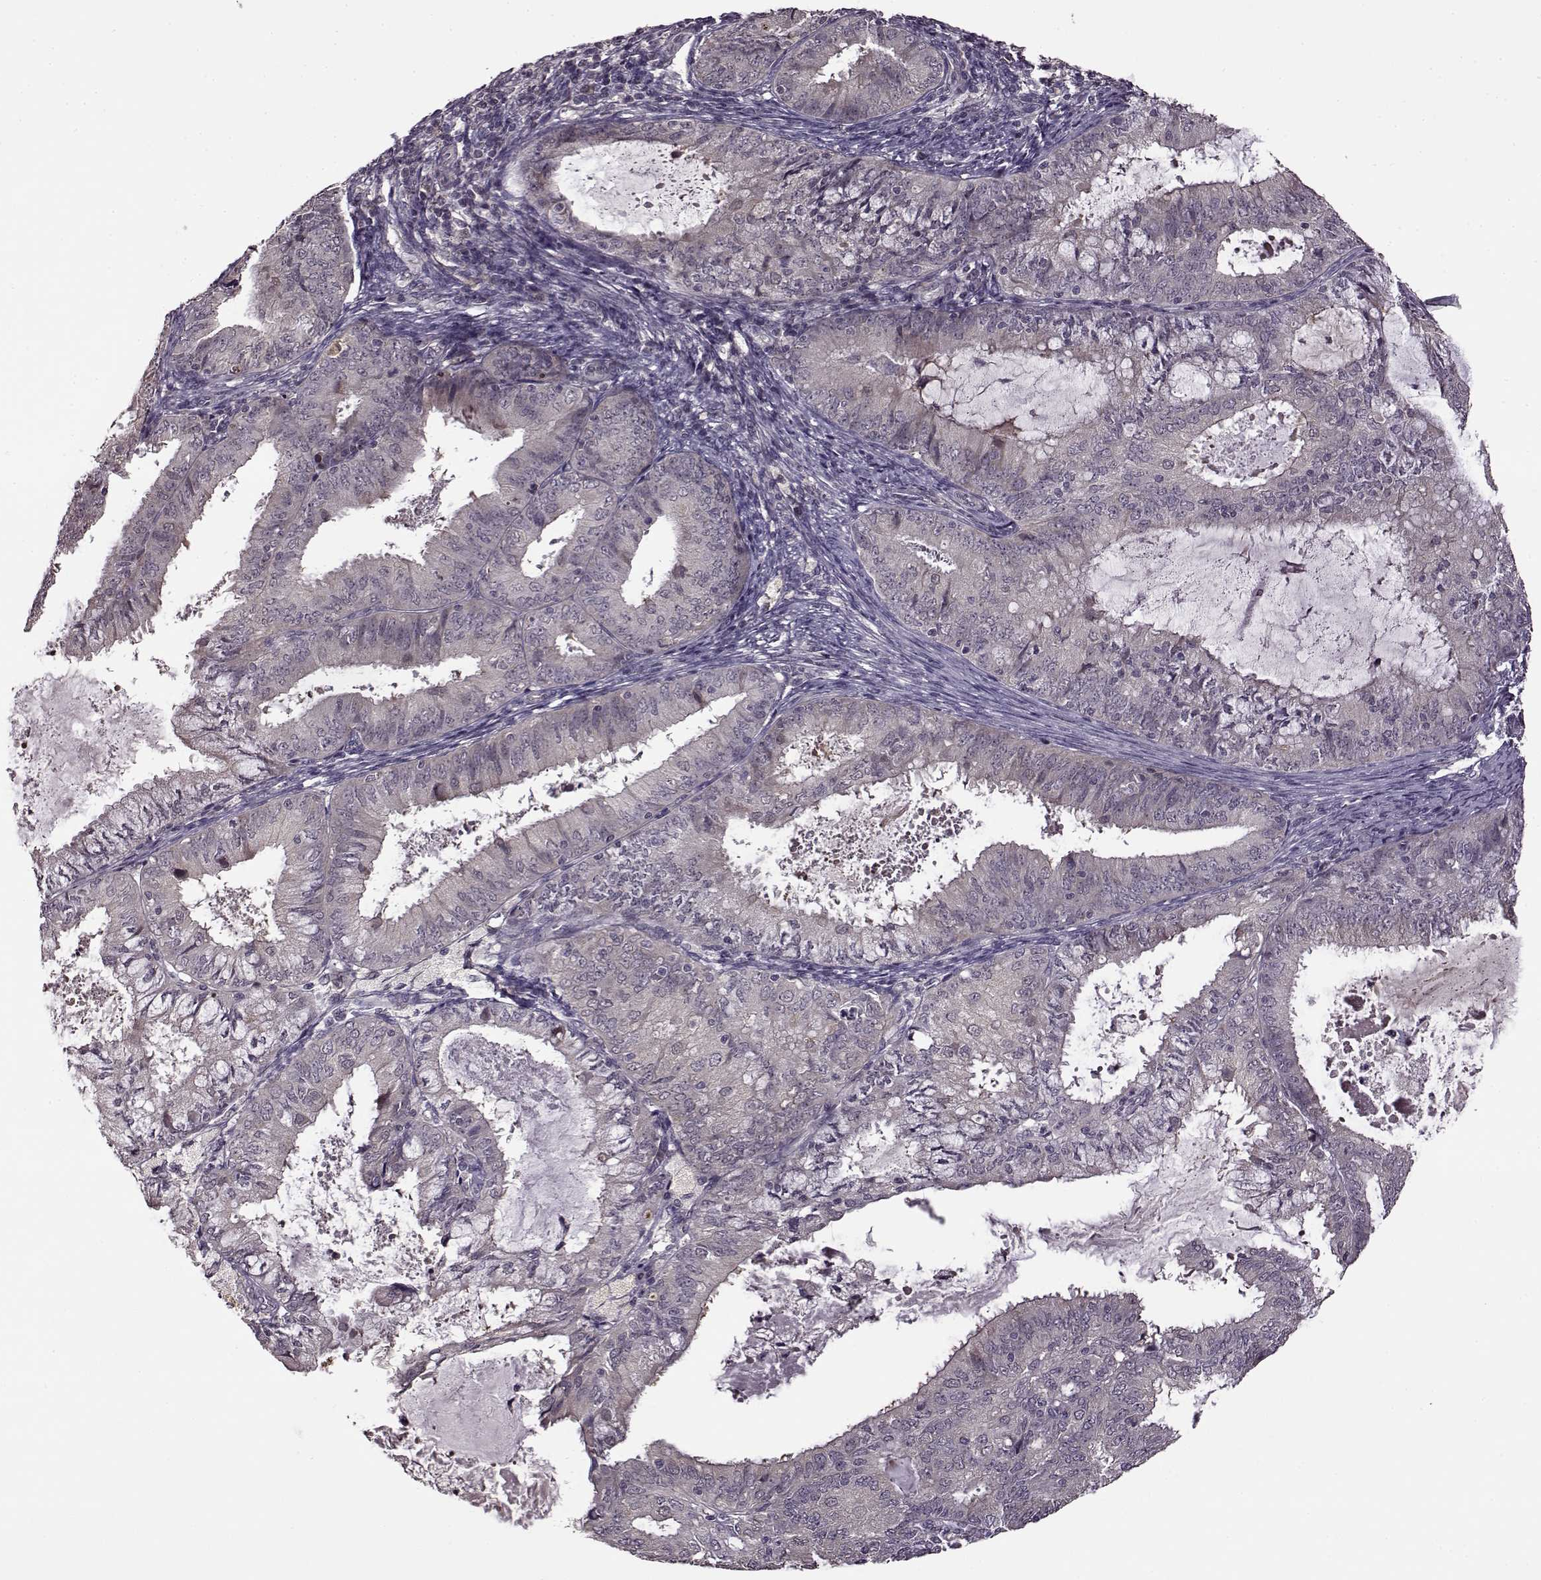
{"staining": {"intensity": "negative", "quantity": "none", "location": "none"}, "tissue": "endometrial cancer", "cell_type": "Tumor cells", "image_type": "cancer", "snomed": [{"axis": "morphology", "description": "Adenocarcinoma, NOS"}, {"axis": "topography", "description": "Endometrium"}], "caption": "There is no significant staining in tumor cells of adenocarcinoma (endometrial).", "gene": "MAIP1", "patient": {"sex": "female", "age": 57}}